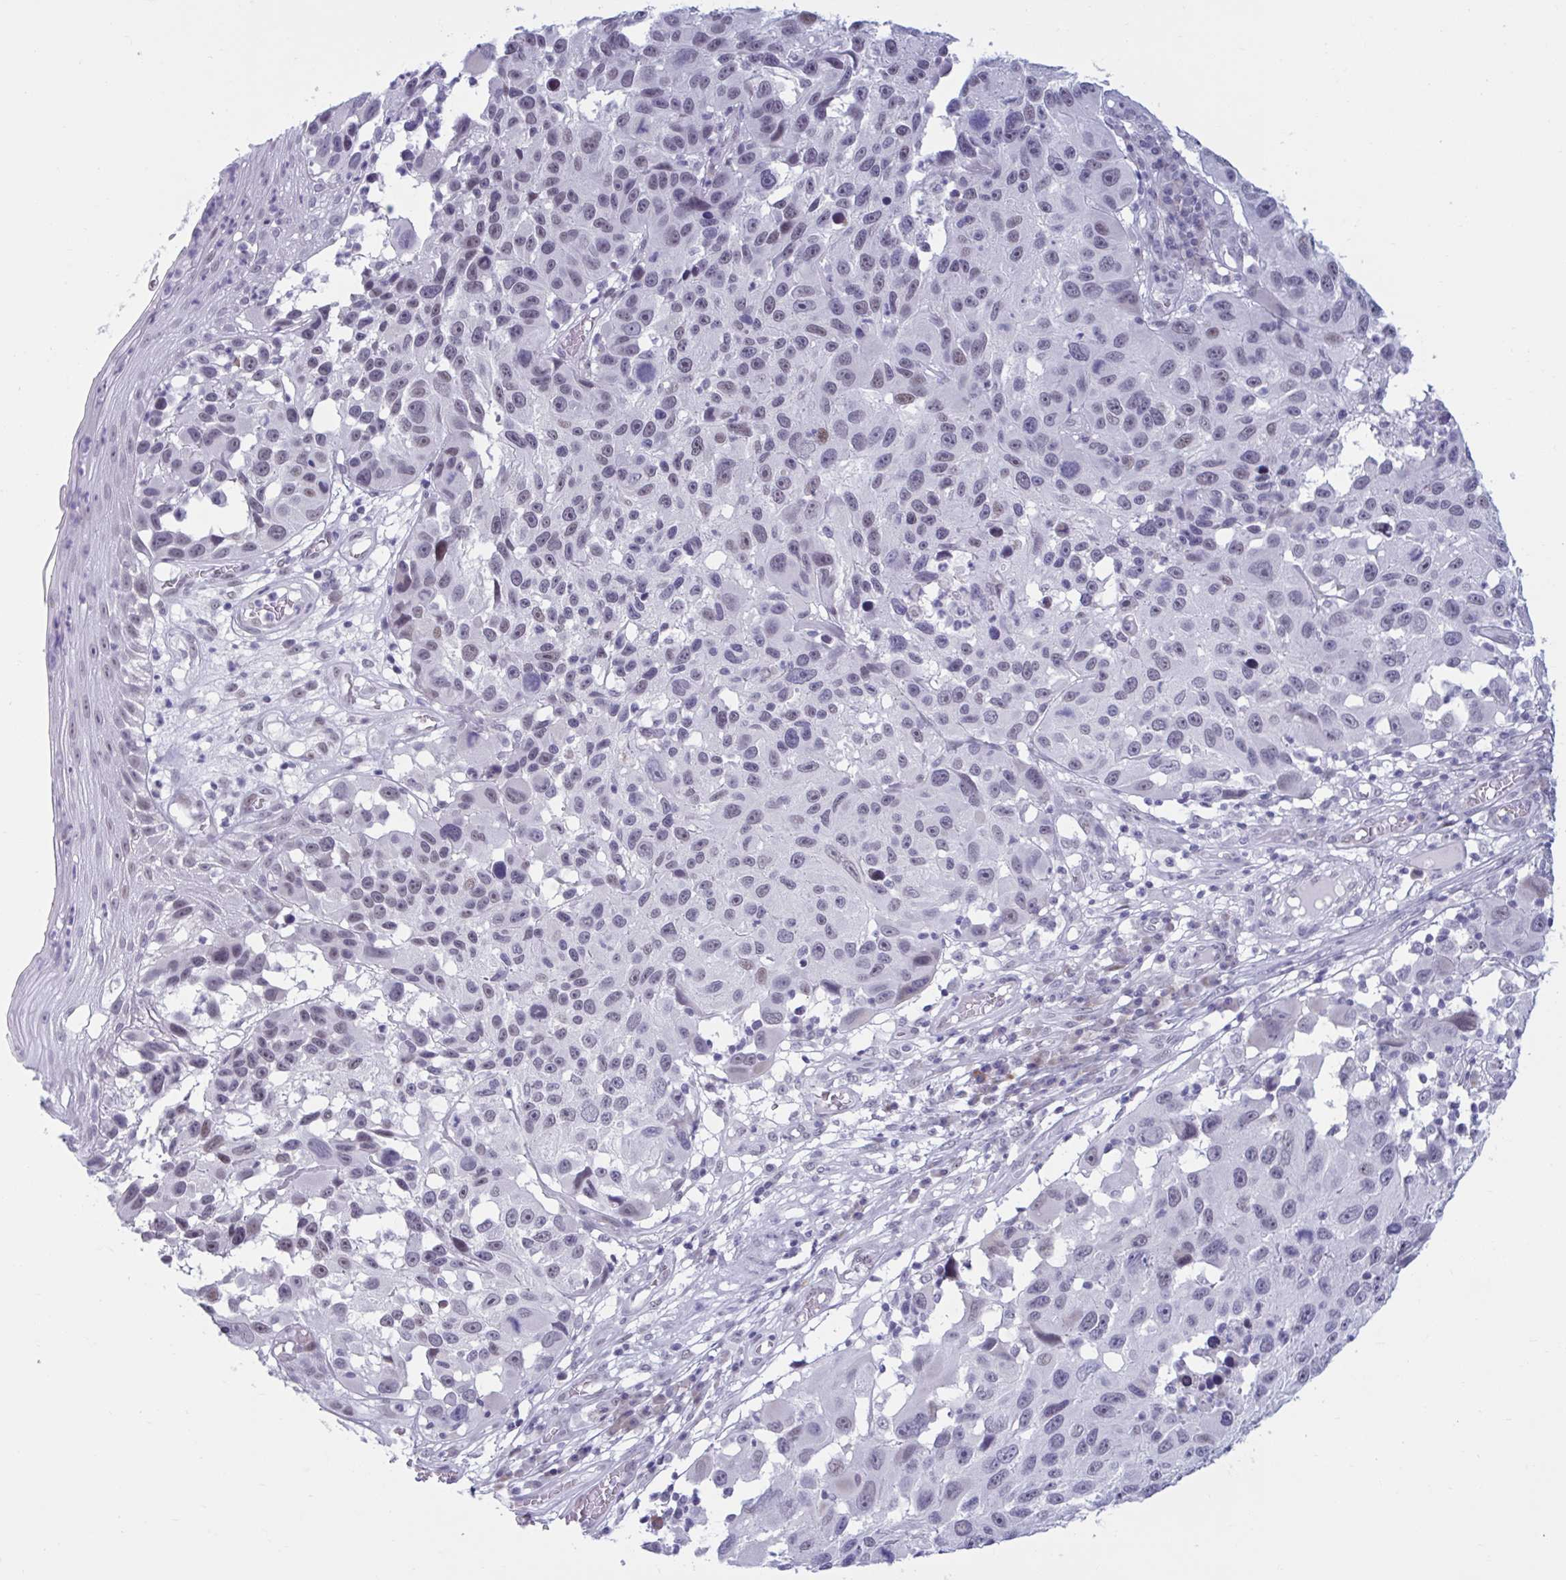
{"staining": {"intensity": "weak", "quantity": "<25%", "location": "nuclear"}, "tissue": "melanoma", "cell_type": "Tumor cells", "image_type": "cancer", "snomed": [{"axis": "morphology", "description": "Malignant melanoma, NOS"}, {"axis": "topography", "description": "Skin"}], "caption": "The immunohistochemistry micrograph has no significant expression in tumor cells of melanoma tissue.", "gene": "MSMB", "patient": {"sex": "male", "age": 53}}